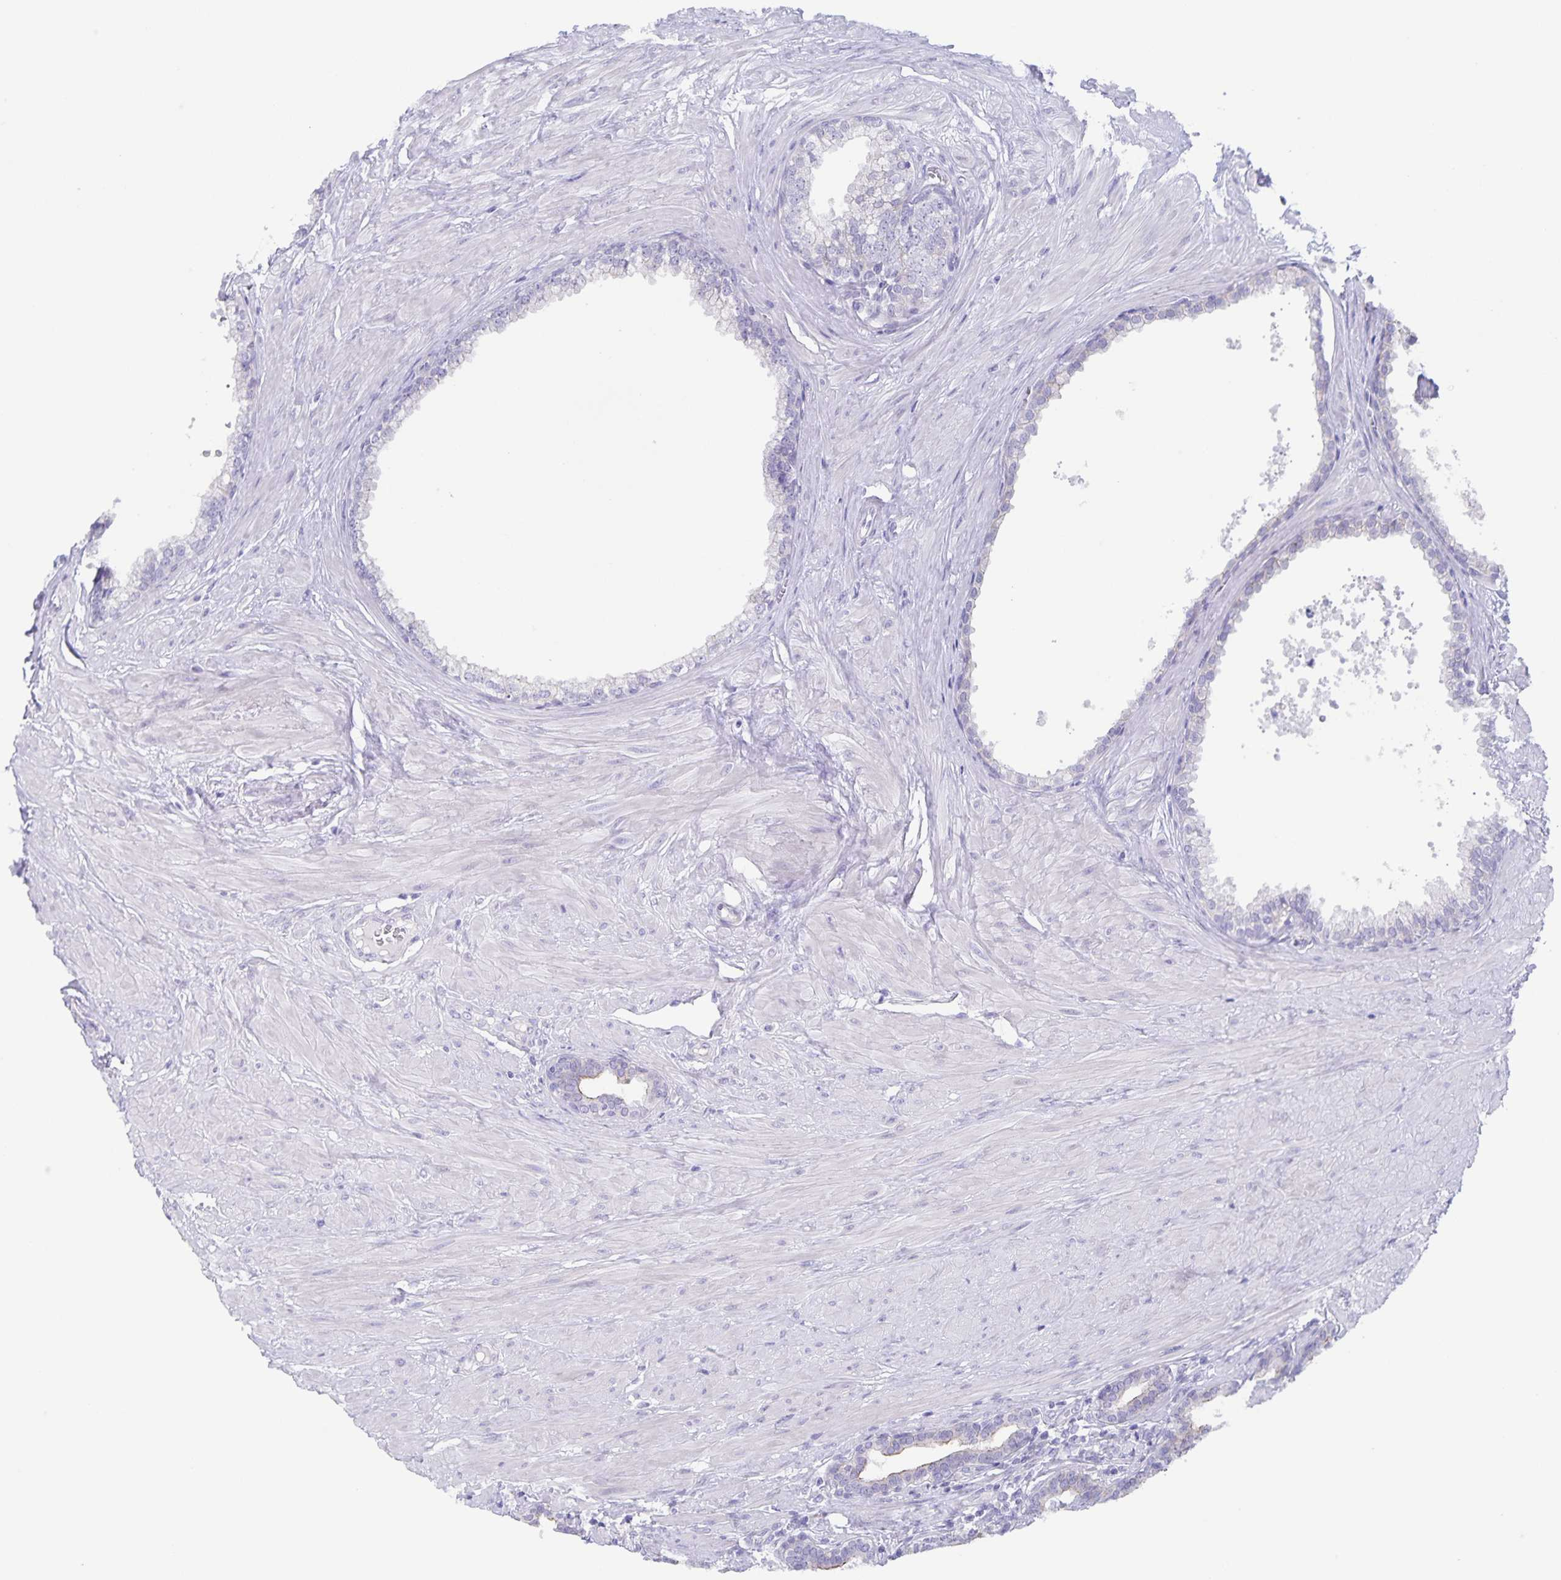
{"staining": {"intensity": "moderate", "quantity": "25%-75%", "location": "cytoplasmic/membranous"}, "tissue": "prostate", "cell_type": "Glandular cells", "image_type": "normal", "snomed": [{"axis": "morphology", "description": "Normal tissue, NOS"}, {"axis": "topography", "description": "Prostate"}, {"axis": "topography", "description": "Peripheral nerve tissue"}], "caption": "Brown immunohistochemical staining in benign human prostate reveals moderate cytoplasmic/membranous expression in about 25%-75% of glandular cells.", "gene": "AQP4", "patient": {"sex": "male", "age": 55}}